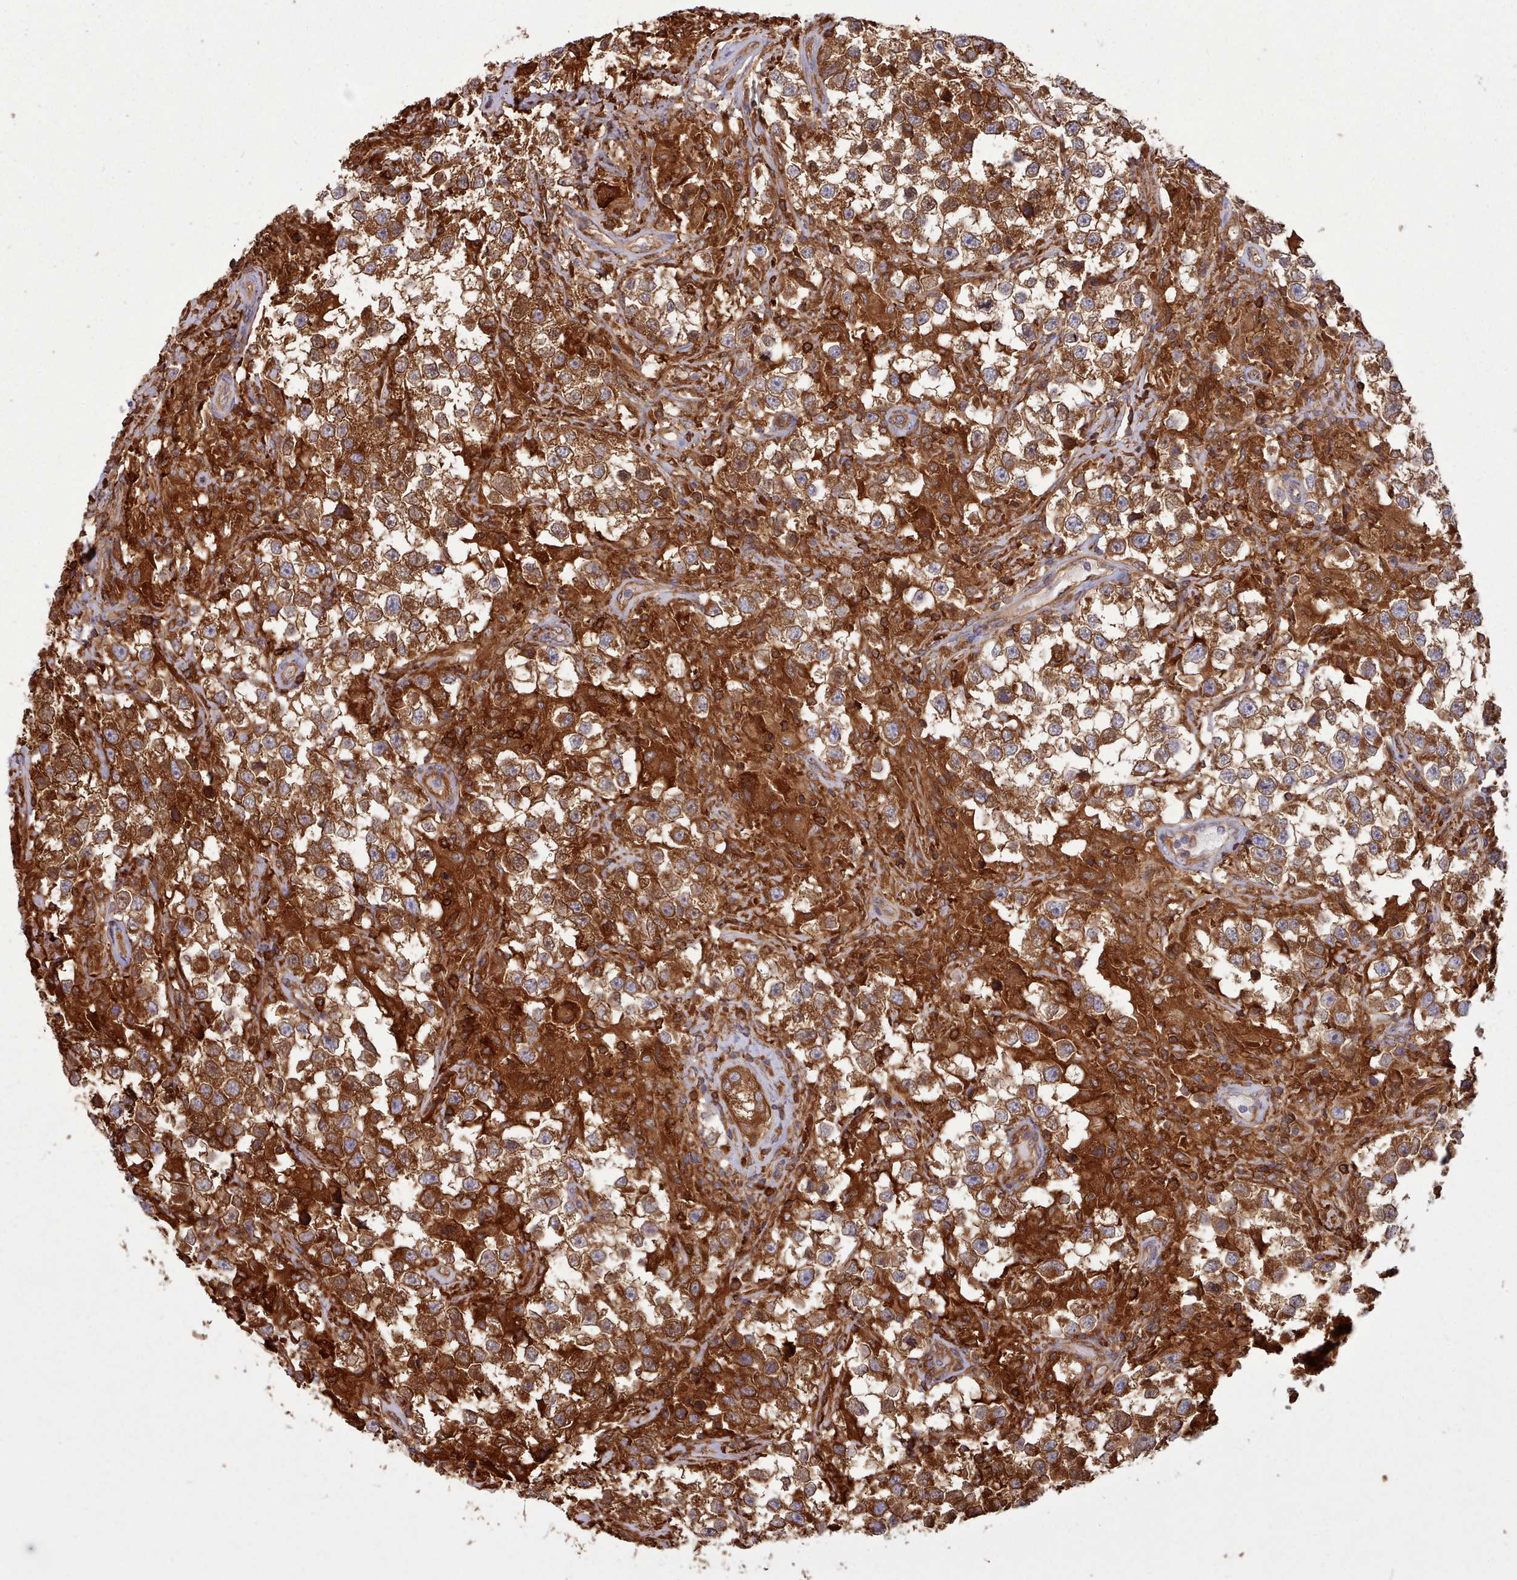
{"staining": {"intensity": "strong", "quantity": ">75%", "location": "cytoplasmic/membranous"}, "tissue": "testis cancer", "cell_type": "Tumor cells", "image_type": "cancer", "snomed": [{"axis": "morphology", "description": "Seminoma, NOS"}, {"axis": "topography", "description": "Testis"}], "caption": "Immunohistochemistry (DAB) staining of testis seminoma reveals strong cytoplasmic/membranous protein positivity in about >75% of tumor cells.", "gene": "SLC4A9", "patient": {"sex": "male", "age": 46}}